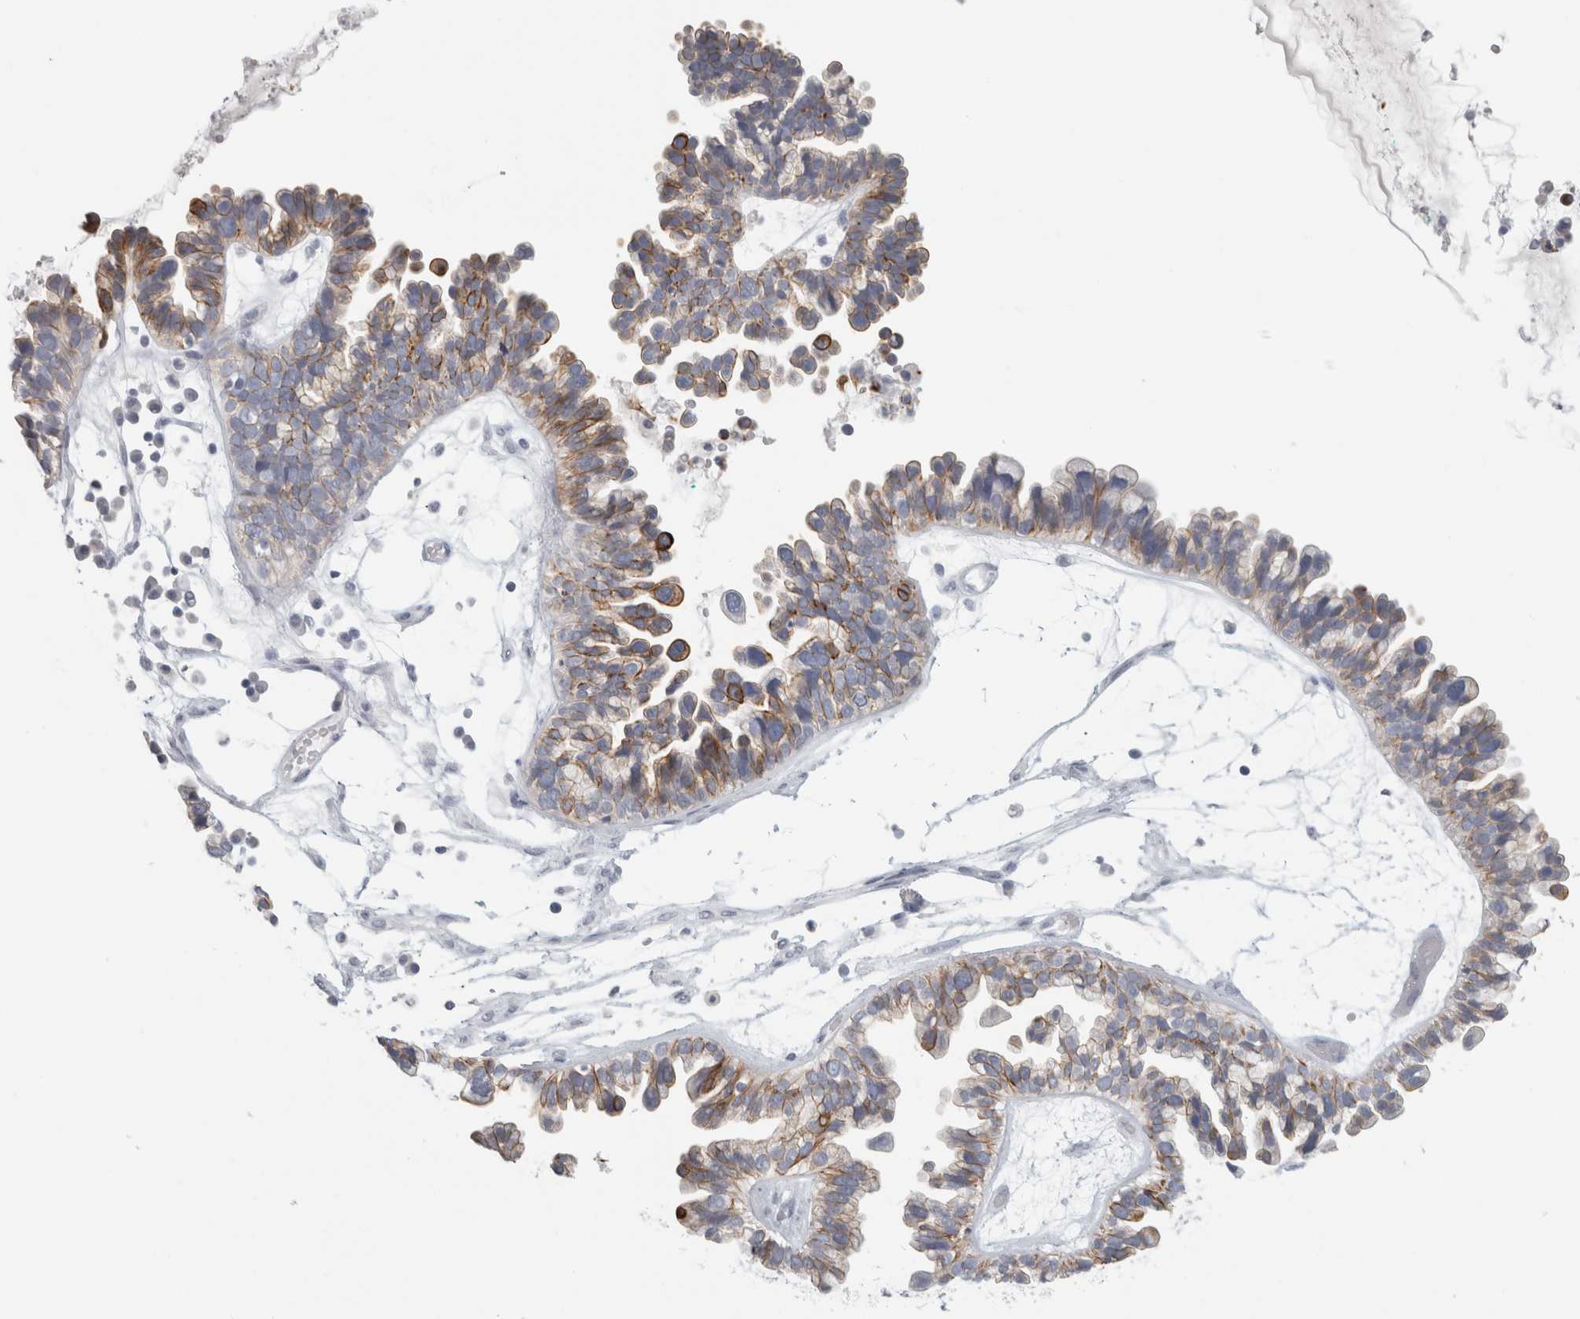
{"staining": {"intensity": "strong", "quantity": ">75%", "location": "cytoplasmic/membranous"}, "tissue": "ovarian cancer", "cell_type": "Tumor cells", "image_type": "cancer", "snomed": [{"axis": "morphology", "description": "Cystadenocarcinoma, serous, NOS"}, {"axis": "topography", "description": "Ovary"}], "caption": "DAB (3,3'-diaminobenzidine) immunohistochemical staining of ovarian cancer (serous cystadenocarcinoma) shows strong cytoplasmic/membranous protein staining in about >75% of tumor cells. The staining was performed using DAB, with brown indicating positive protein expression. Nuclei are stained blue with hematoxylin.", "gene": "SLC28A3", "patient": {"sex": "female", "age": 56}}